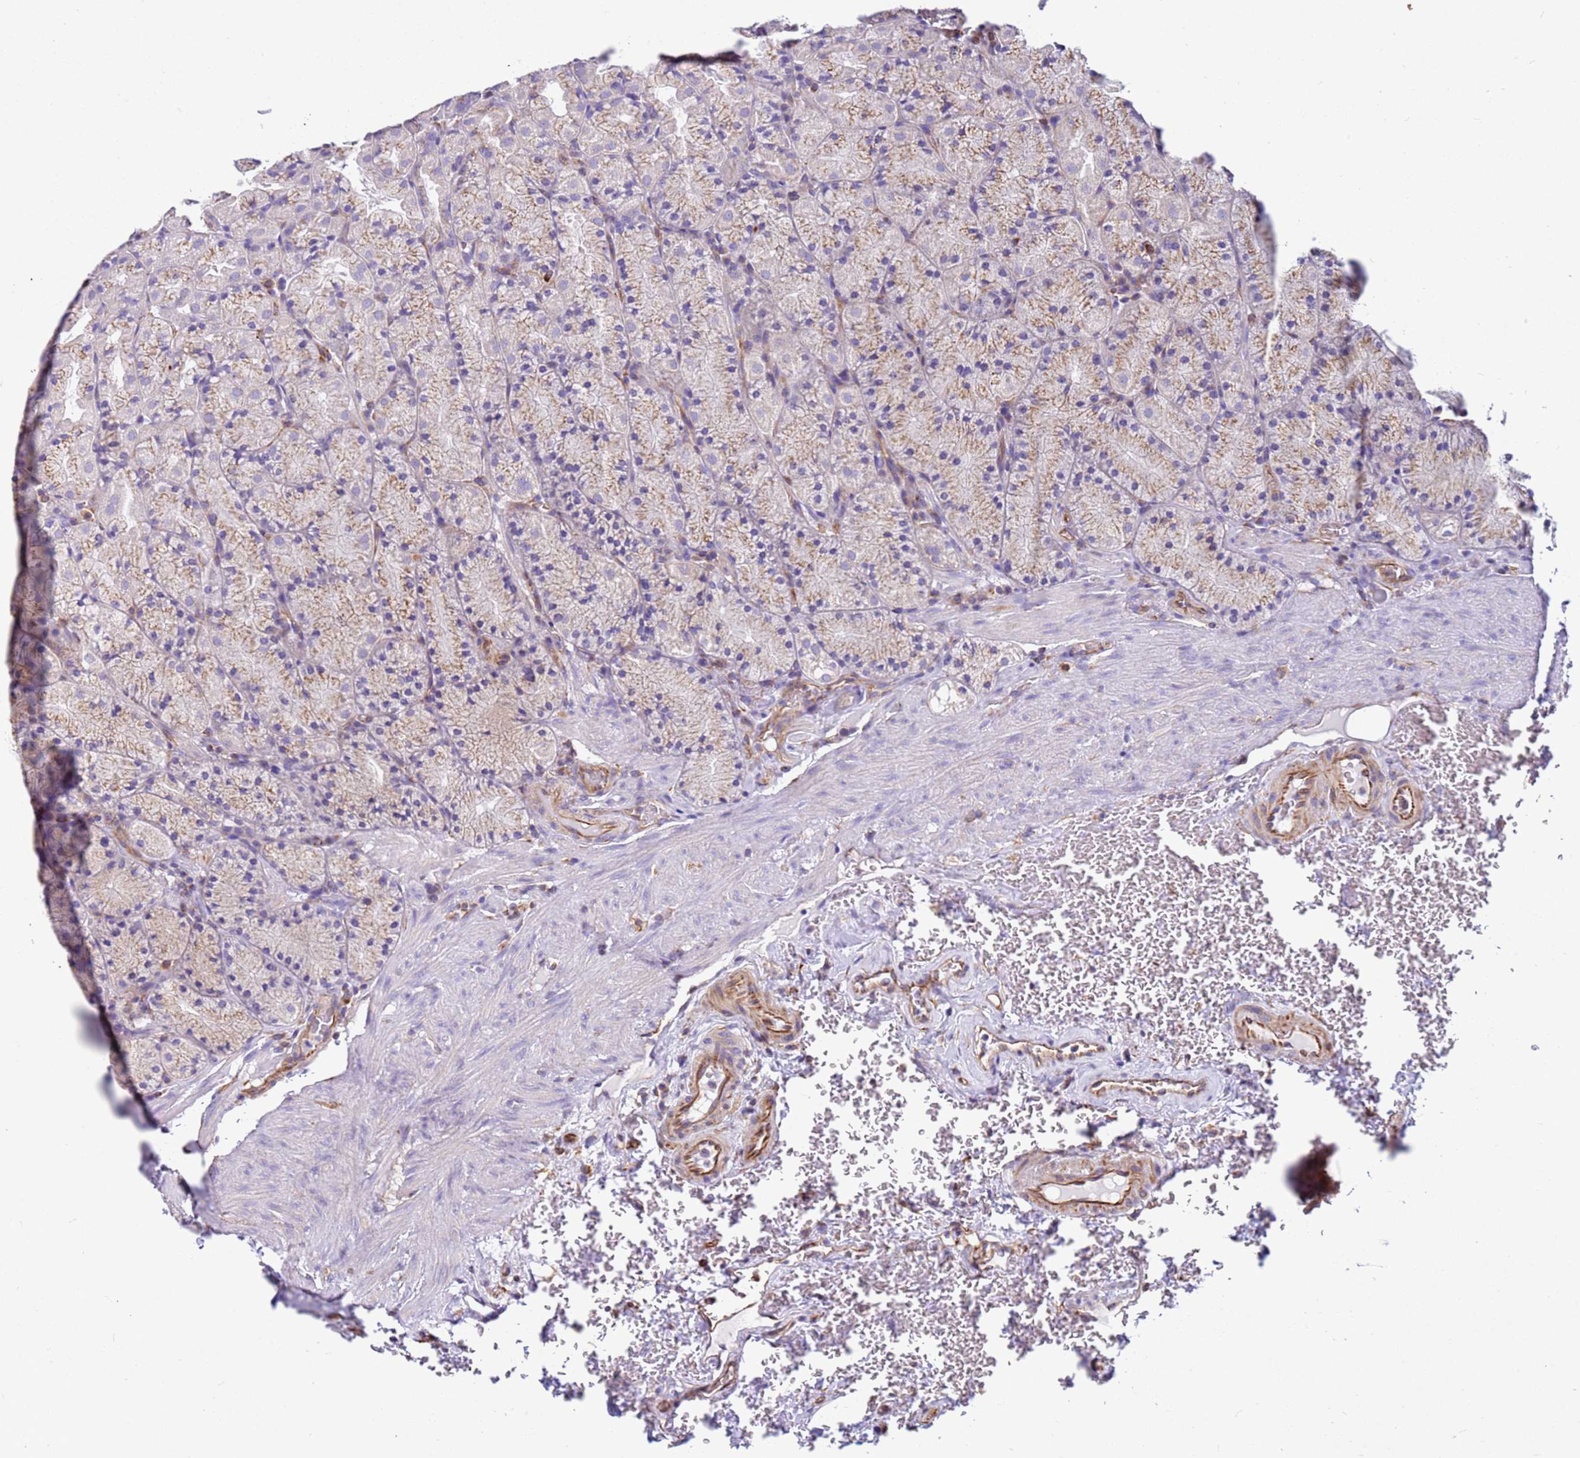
{"staining": {"intensity": "moderate", "quantity": "25%-75%", "location": "cytoplasmic/membranous"}, "tissue": "stomach", "cell_type": "Glandular cells", "image_type": "normal", "snomed": [{"axis": "morphology", "description": "Normal tissue, NOS"}, {"axis": "topography", "description": "Stomach, upper"}, {"axis": "topography", "description": "Stomach, lower"}], "caption": "Protein expression analysis of unremarkable stomach exhibits moderate cytoplasmic/membranous positivity in about 25%-75% of glandular cells. (DAB (3,3'-diaminobenzidine) IHC with brightfield microscopy, high magnification).", "gene": "UBXN2B", "patient": {"sex": "male", "age": 80}}